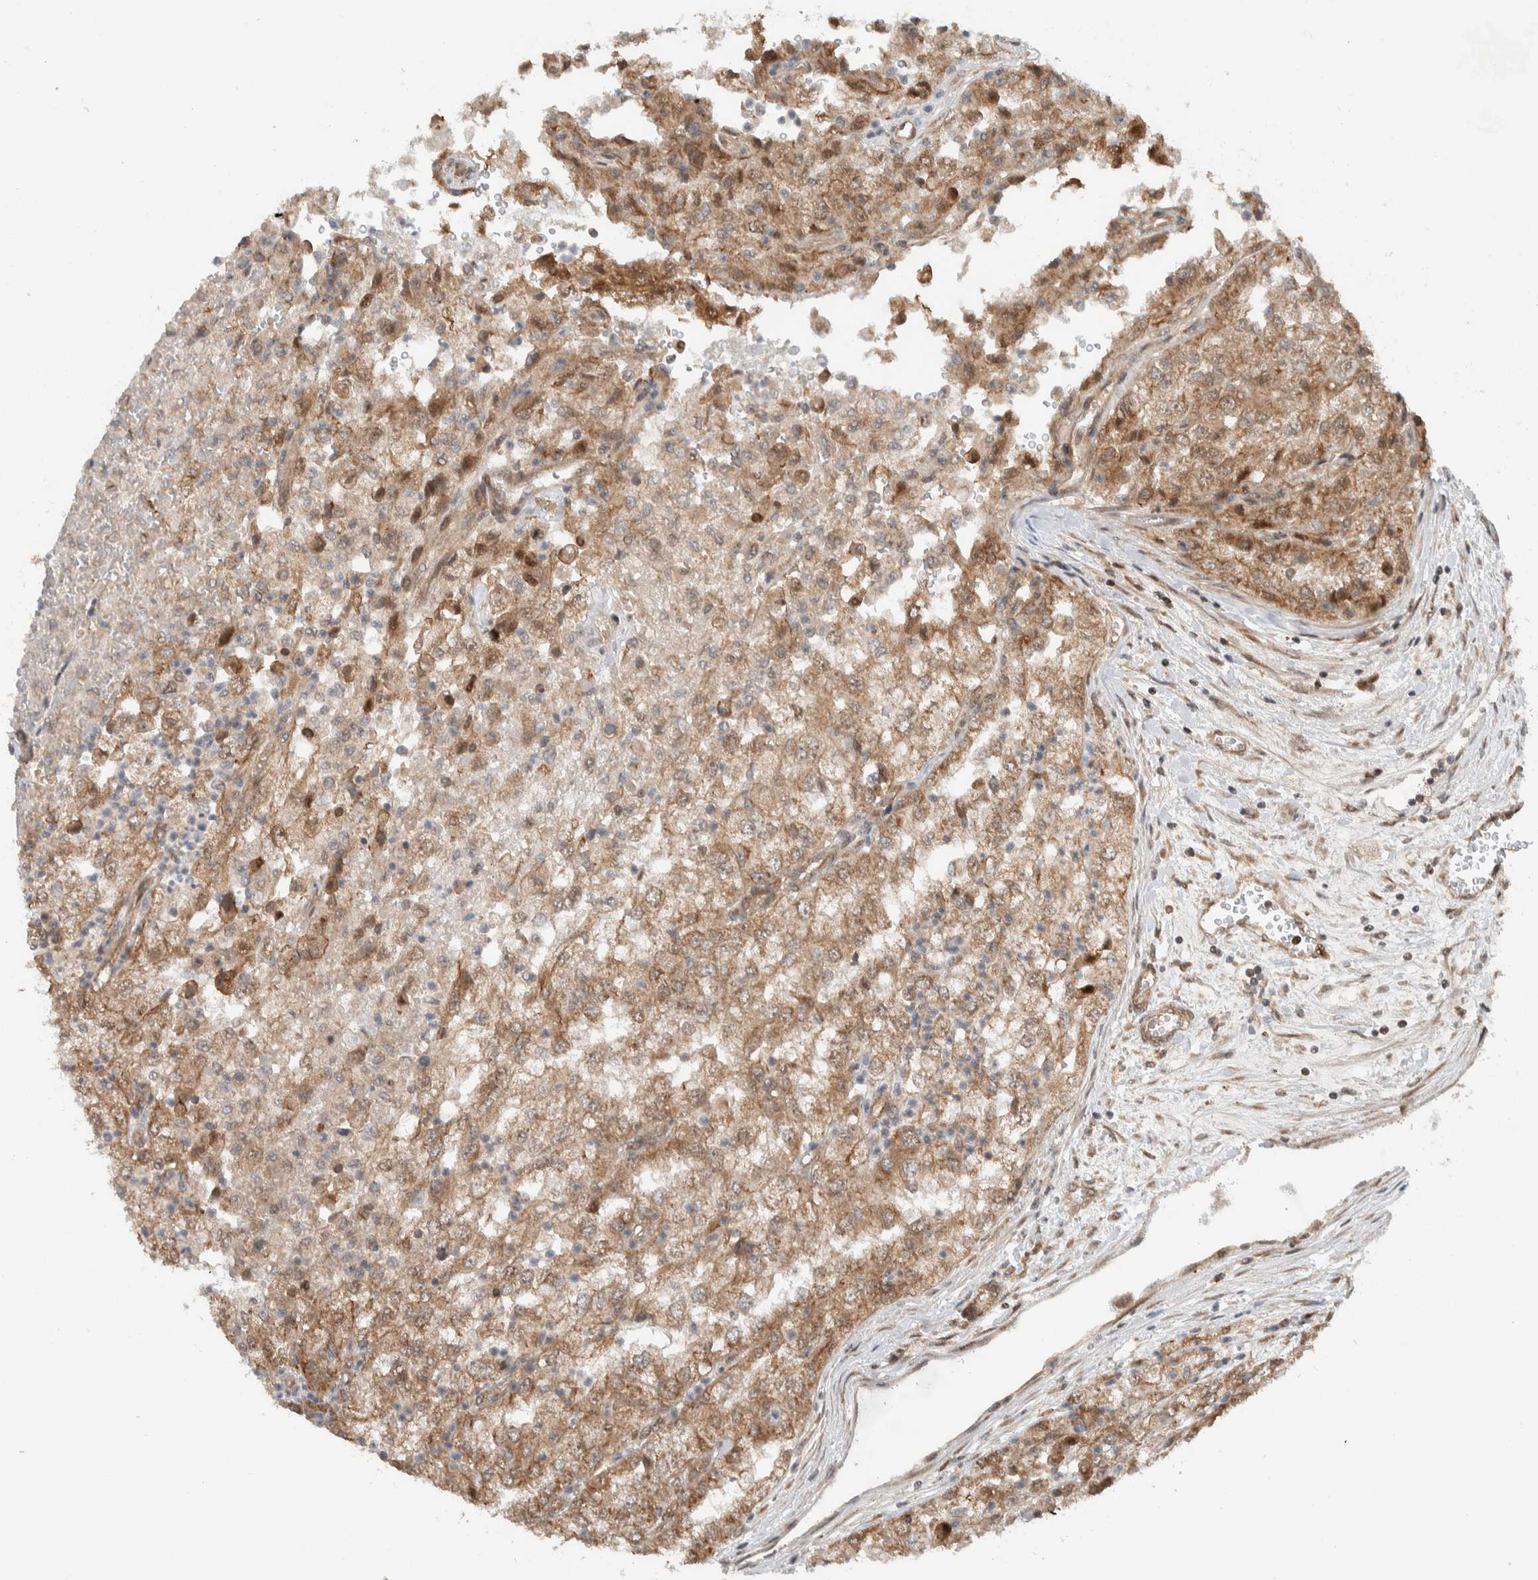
{"staining": {"intensity": "weak", "quantity": ">75%", "location": "cytoplasmic/membranous"}, "tissue": "renal cancer", "cell_type": "Tumor cells", "image_type": "cancer", "snomed": [{"axis": "morphology", "description": "Adenocarcinoma, NOS"}, {"axis": "topography", "description": "Kidney"}], "caption": "Tumor cells reveal low levels of weak cytoplasmic/membranous staining in approximately >75% of cells in human renal cancer (adenocarcinoma).", "gene": "KLHL6", "patient": {"sex": "female", "age": 54}}